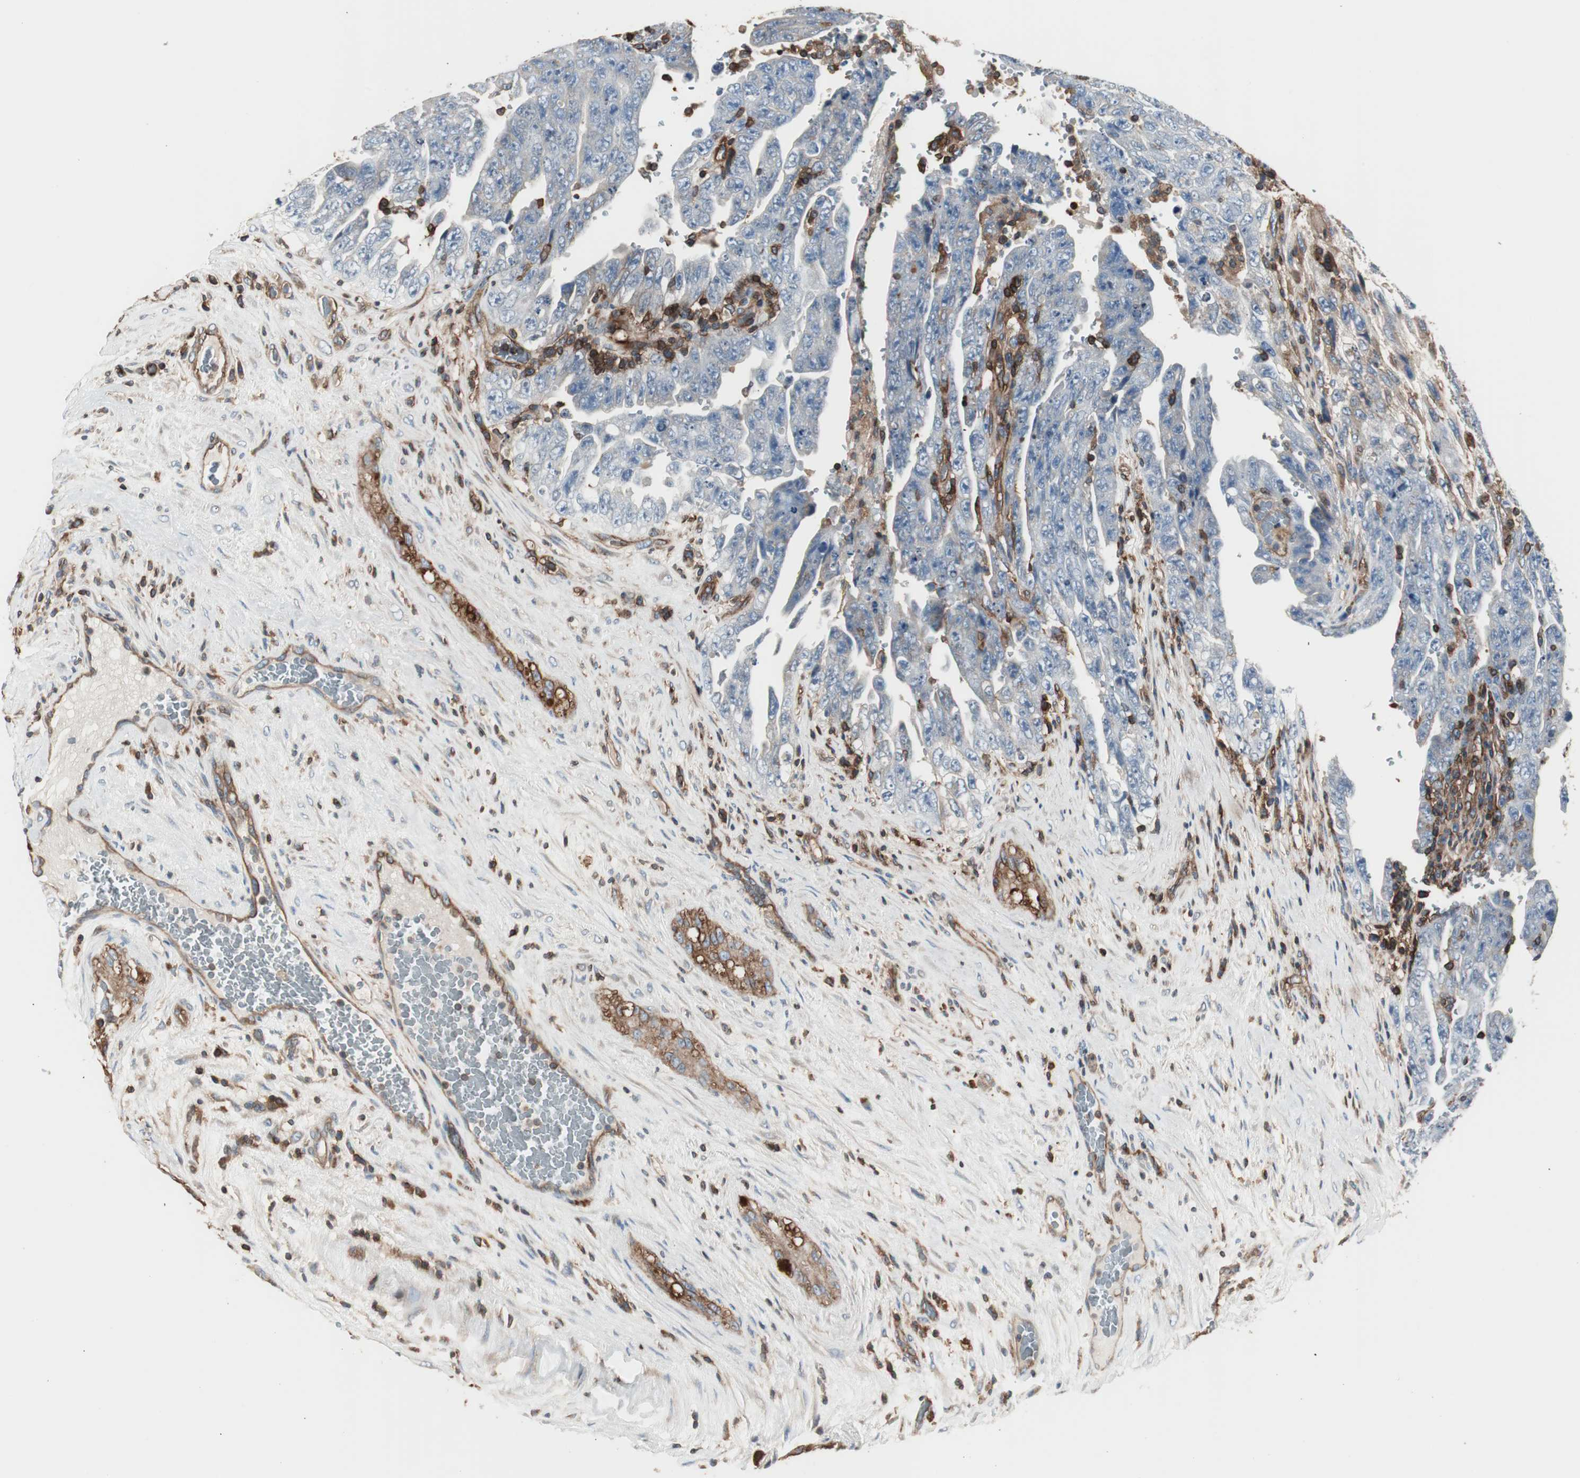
{"staining": {"intensity": "negative", "quantity": "none", "location": "none"}, "tissue": "testis cancer", "cell_type": "Tumor cells", "image_type": "cancer", "snomed": [{"axis": "morphology", "description": "Carcinoma, Embryonal, NOS"}, {"axis": "topography", "description": "Testis"}], "caption": "Image shows no significant protein staining in tumor cells of testis cancer (embryonal carcinoma).", "gene": "B2M", "patient": {"sex": "male", "age": 28}}